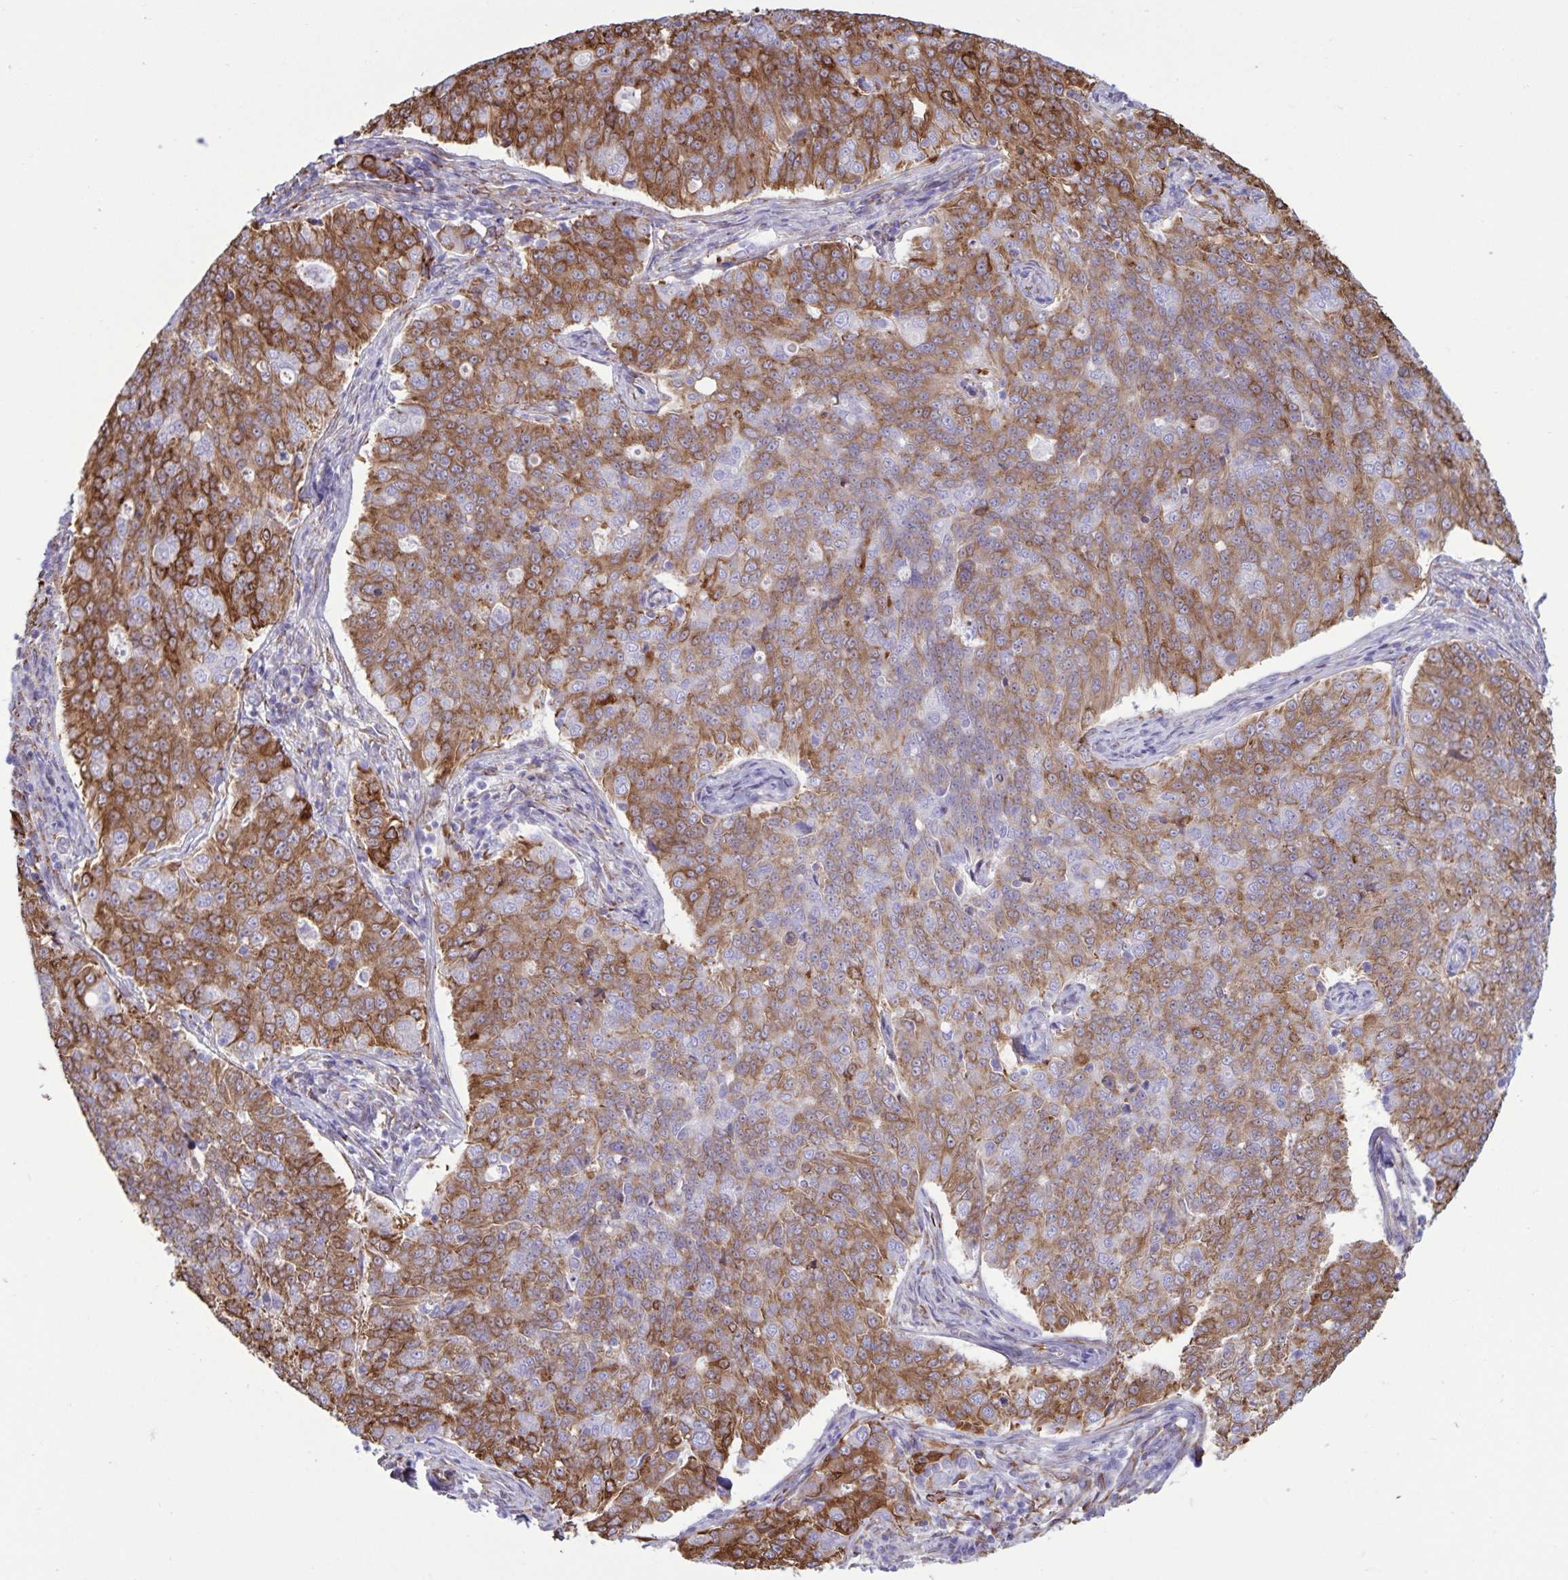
{"staining": {"intensity": "strong", "quantity": ">75%", "location": "cytoplasmic/membranous"}, "tissue": "endometrial cancer", "cell_type": "Tumor cells", "image_type": "cancer", "snomed": [{"axis": "morphology", "description": "Adenocarcinoma, NOS"}, {"axis": "topography", "description": "Endometrium"}], "caption": "Immunohistochemistry (IHC) (DAB) staining of adenocarcinoma (endometrial) demonstrates strong cytoplasmic/membranous protein expression in about >75% of tumor cells.", "gene": "RCN1", "patient": {"sex": "female", "age": 43}}